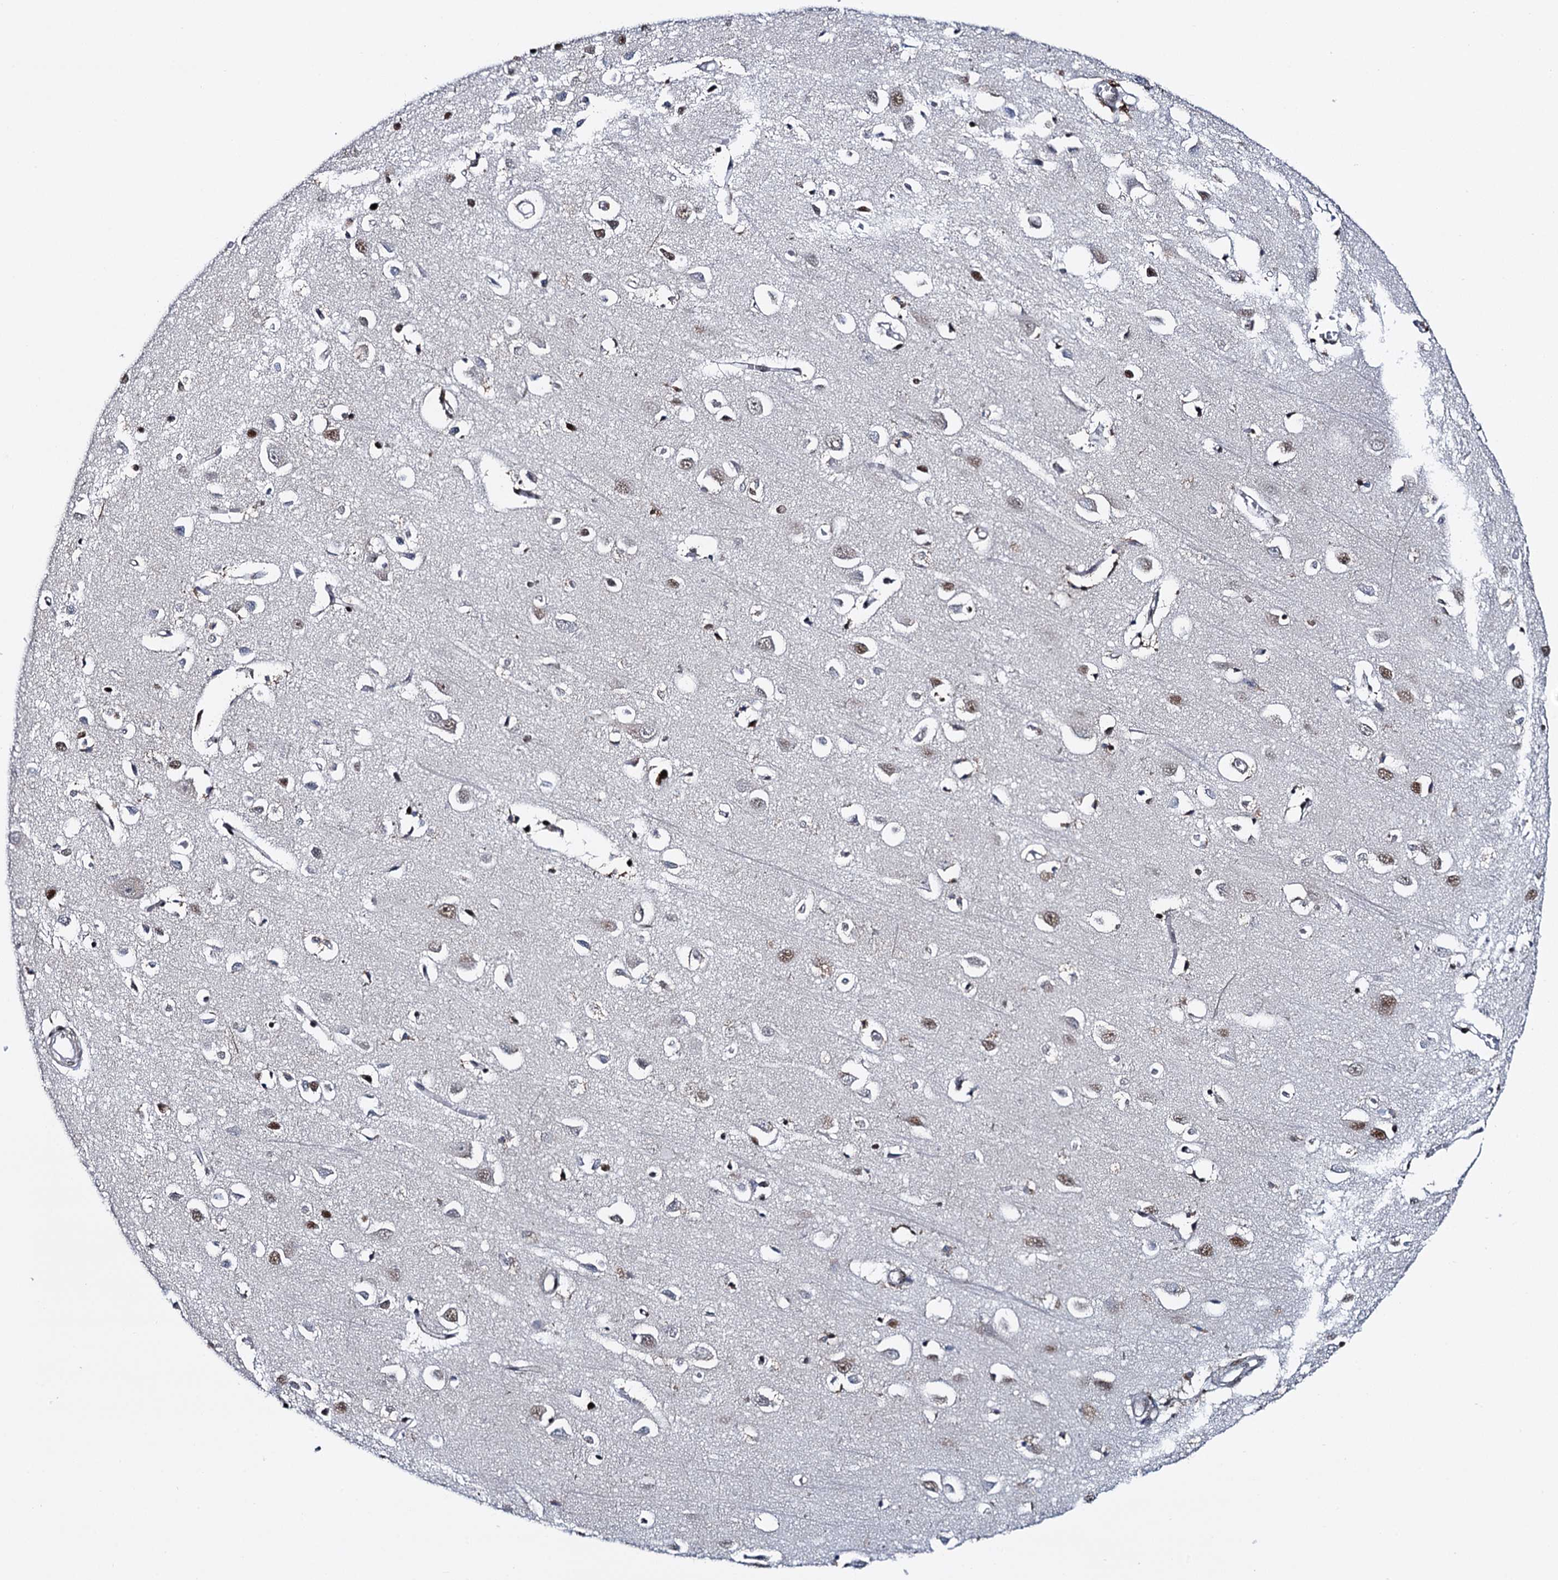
{"staining": {"intensity": "moderate", "quantity": "25%-75%", "location": "nuclear"}, "tissue": "cerebral cortex", "cell_type": "Endothelial cells", "image_type": "normal", "snomed": [{"axis": "morphology", "description": "Normal tissue, NOS"}, {"axis": "topography", "description": "Cerebral cortex"}], "caption": "DAB (3,3'-diaminobenzidine) immunohistochemical staining of unremarkable human cerebral cortex shows moderate nuclear protein positivity in about 25%-75% of endothelial cells. (DAB IHC with brightfield microscopy, high magnification).", "gene": "RUFY2", "patient": {"sex": "female", "age": 64}}